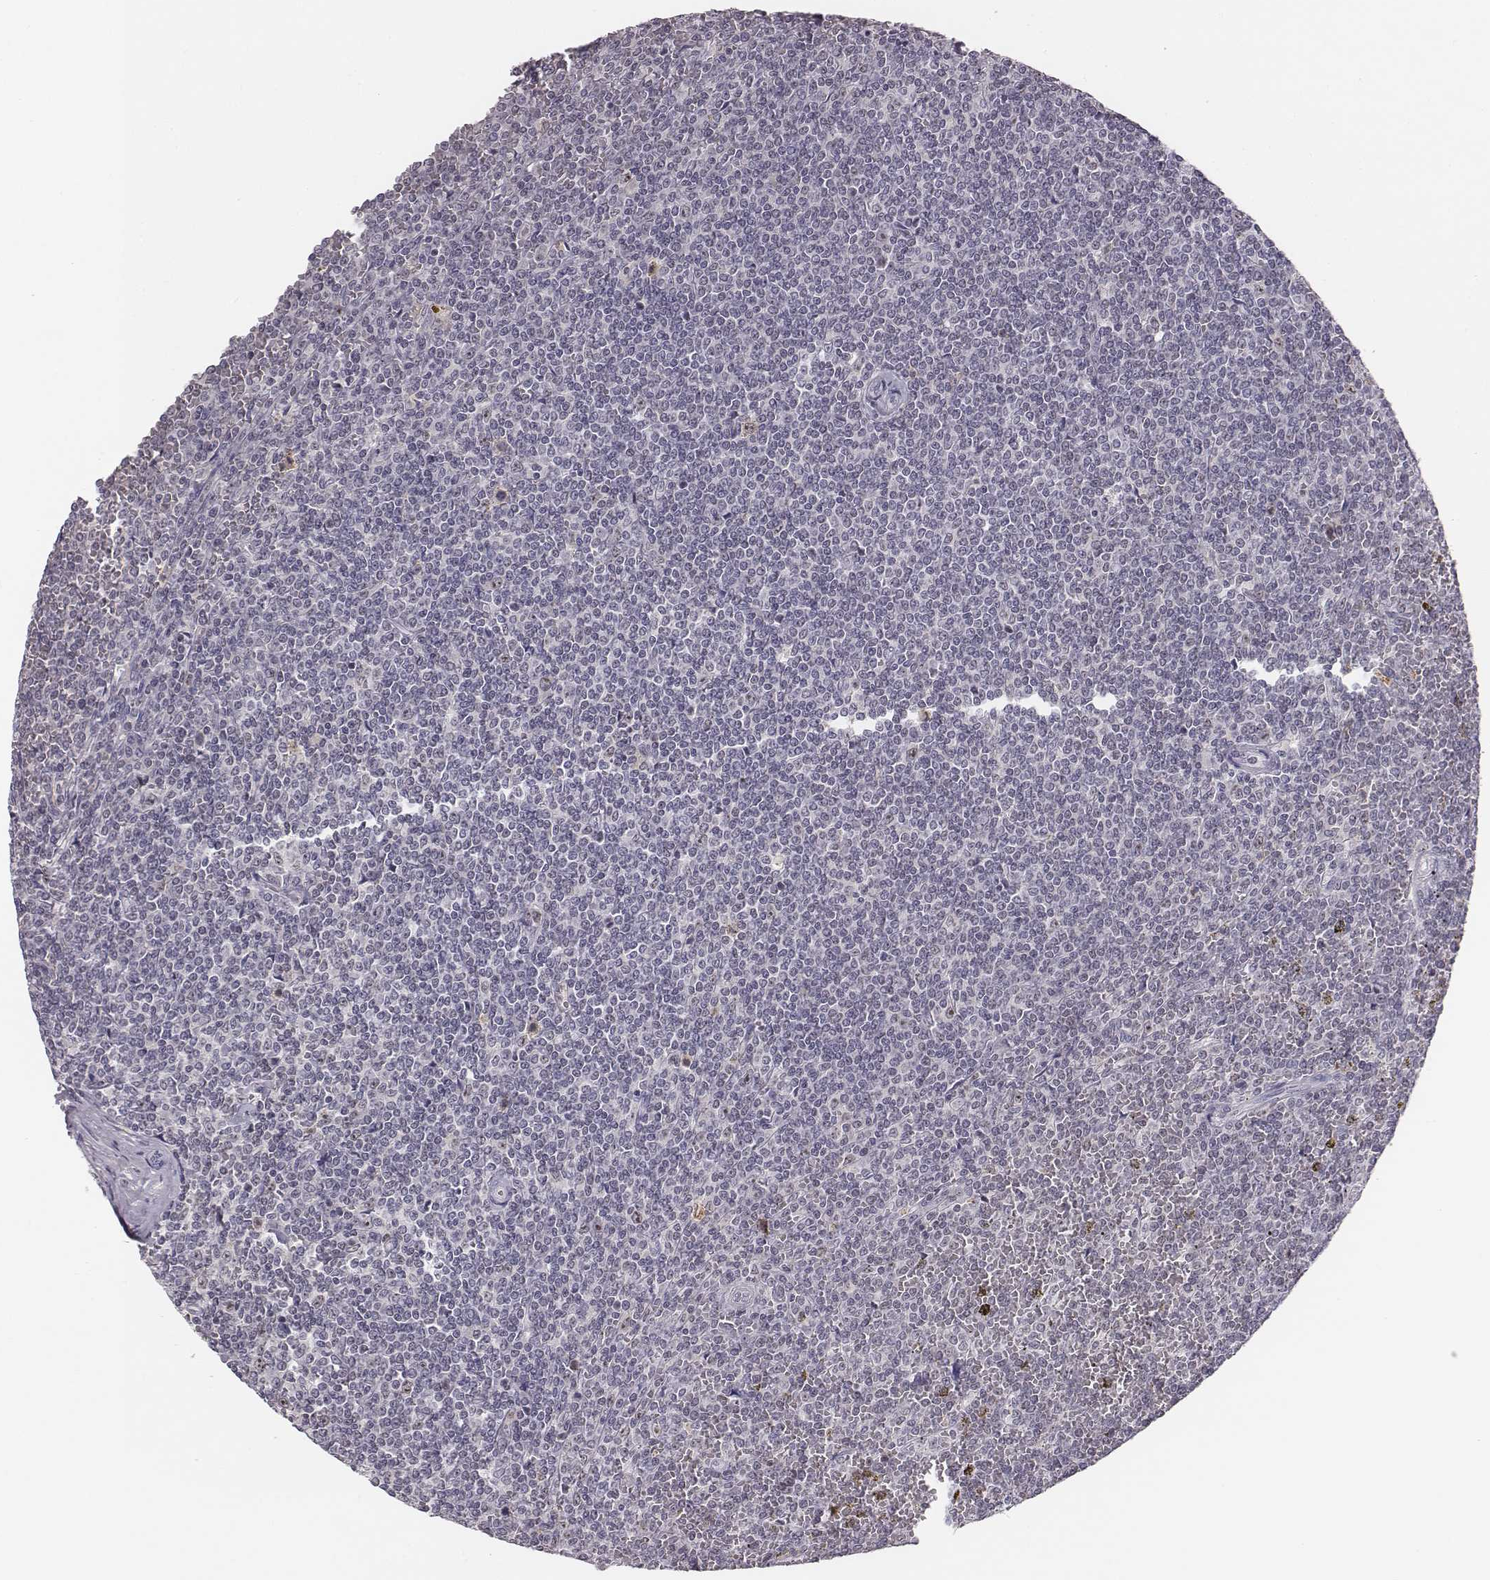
{"staining": {"intensity": "negative", "quantity": "none", "location": "none"}, "tissue": "lymphoma", "cell_type": "Tumor cells", "image_type": "cancer", "snomed": [{"axis": "morphology", "description": "Malignant lymphoma, non-Hodgkin's type, Low grade"}, {"axis": "topography", "description": "Spleen"}], "caption": "Immunohistochemistry of lymphoma displays no positivity in tumor cells.", "gene": "NIFK", "patient": {"sex": "female", "age": 19}}